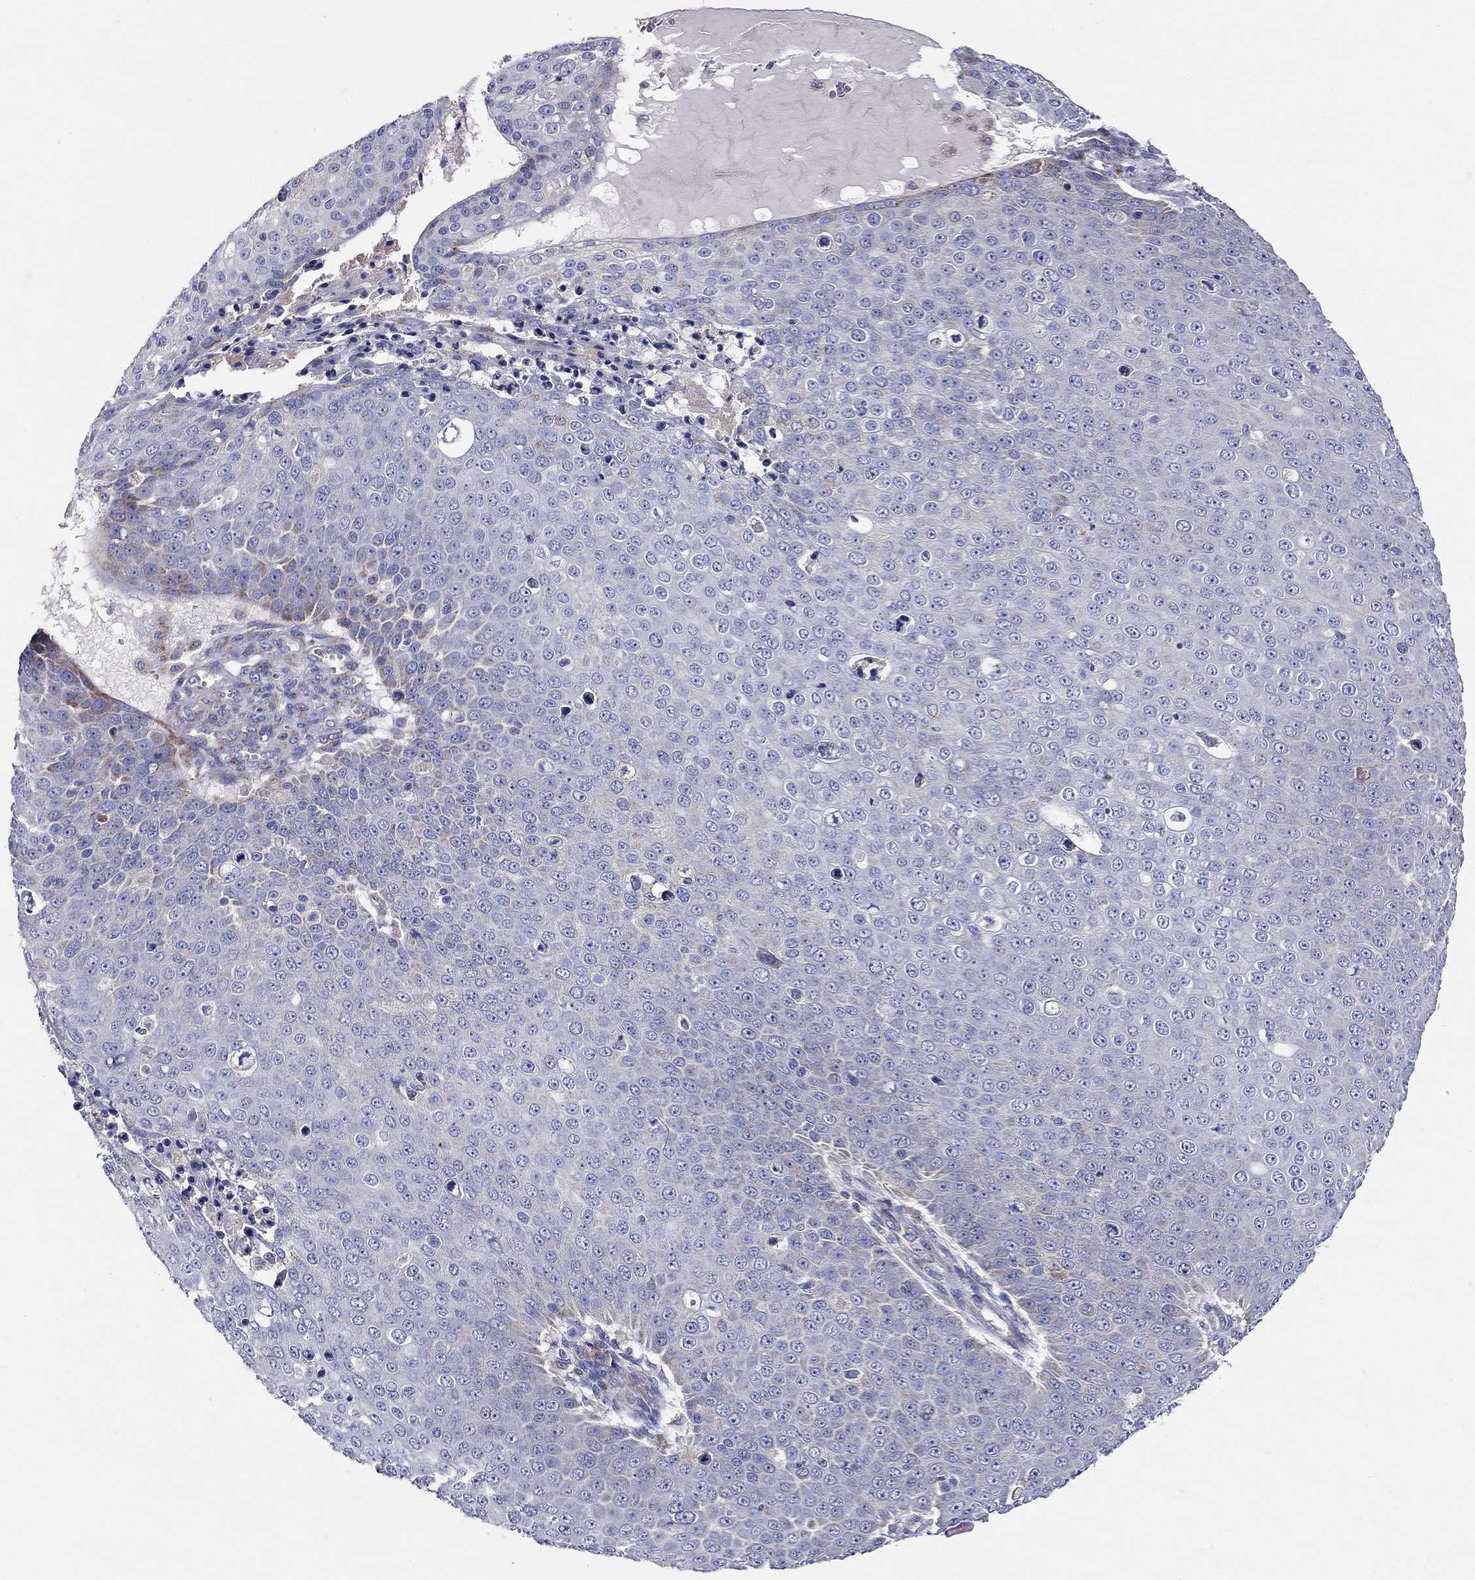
{"staining": {"intensity": "weak", "quantity": "<25%", "location": "cytoplasmic/membranous"}, "tissue": "skin cancer", "cell_type": "Tumor cells", "image_type": "cancer", "snomed": [{"axis": "morphology", "description": "Squamous cell carcinoma, NOS"}, {"axis": "topography", "description": "Skin"}], "caption": "This is an IHC photomicrograph of skin squamous cell carcinoma. There is no staining in tumor cells.", "gene": "HMX2", "patient": {"sex": "male", "age": 71}}